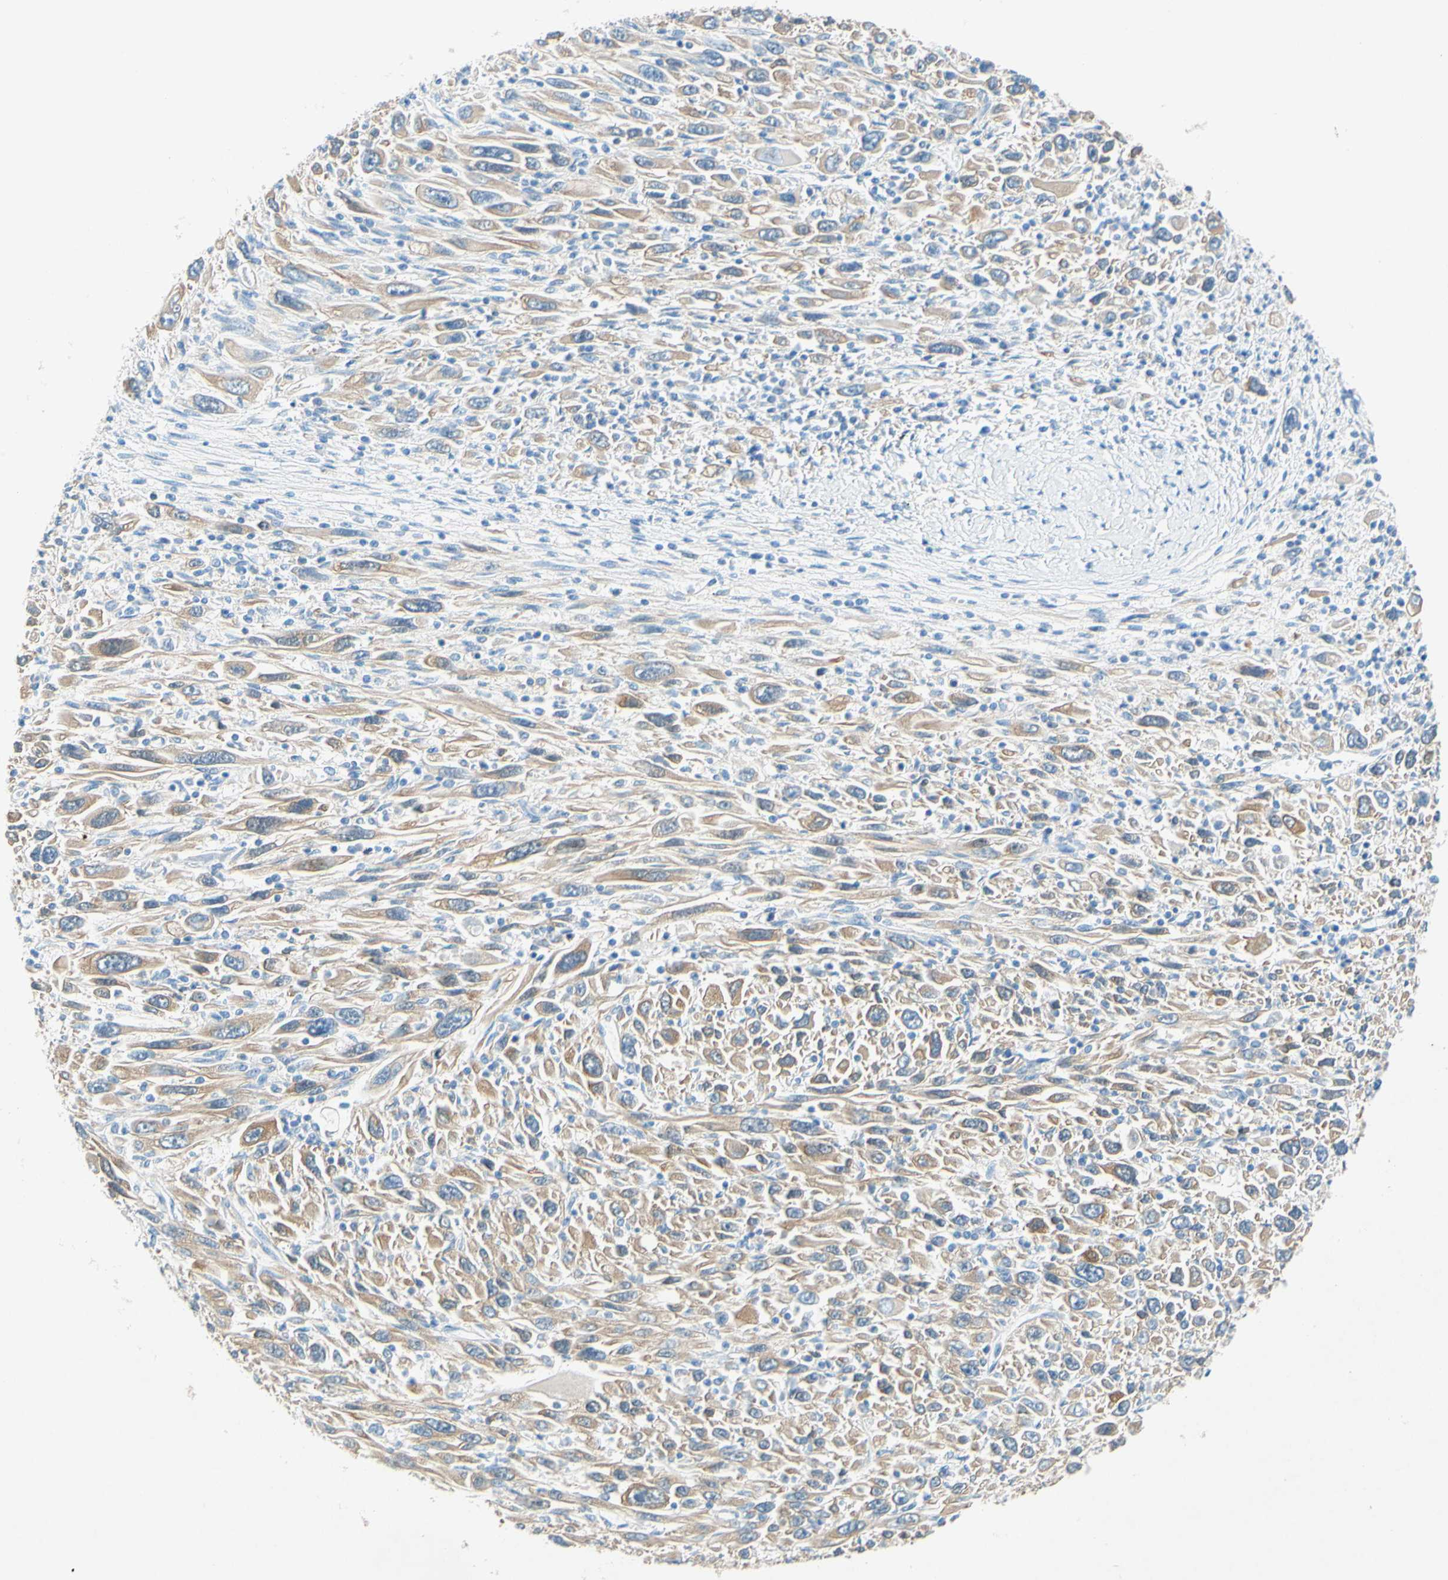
{"staining": {"intensity": "weak", "quantity": ">75%", "location": "cytoplasmic/membranous"}, "tissue": "melanoma", "cell_type": "Tumor cells", "image_type": "cancer", "snomed": [{"axis": "morphology", "description": "Malignant melanoma, Metastatic site"}, {"axis": "topography", "description": "Skin"}], "caption": "A photomicrograph of human melanoma stained for a protein reveals weak cytoplasmic/membranous brown staining in tumor cells.", "gene": "SLC46A1", "patient": {"sex": "female", "age": 56}}